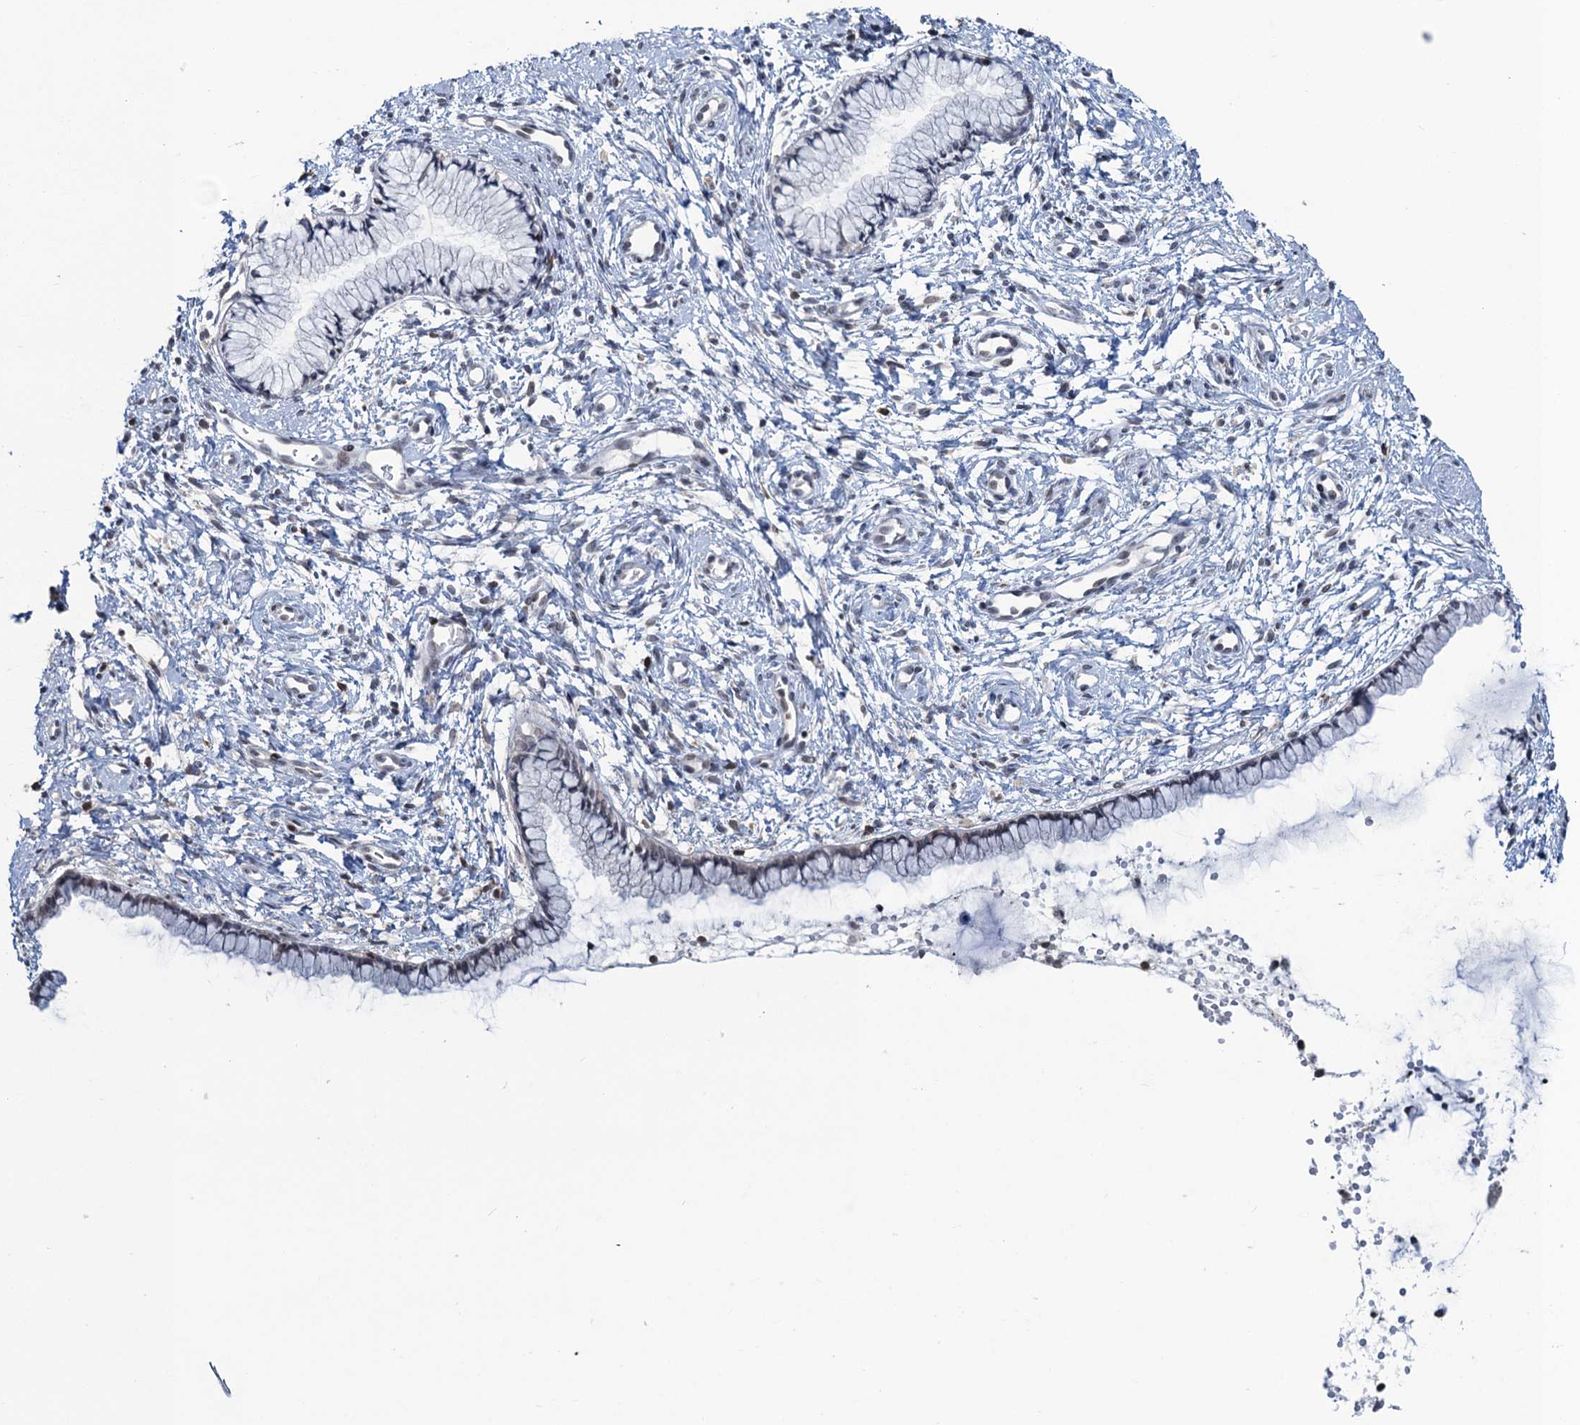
{"staining": {"intensity": "negative", "quantity": "none", "location": "none"}, "tissue": "cervix", "cell_type": "Glandular cells", "image_type": "normal", "snomed": [{"axis": "morphology", "description": "Normal tissue, NOS"}, {"axis": "topography", "description": "Cervix"}], "caption": "An immunohistochemistry micrograph of benign cervix is shown. There is no staining in glandular cells of cervix. (DAB (3,3'-diaminobenzidine) immunohistochemistry with hematoxylin counter stain).", "gene": "FYB1", "patient": {"sex": "female", "age": 57}}